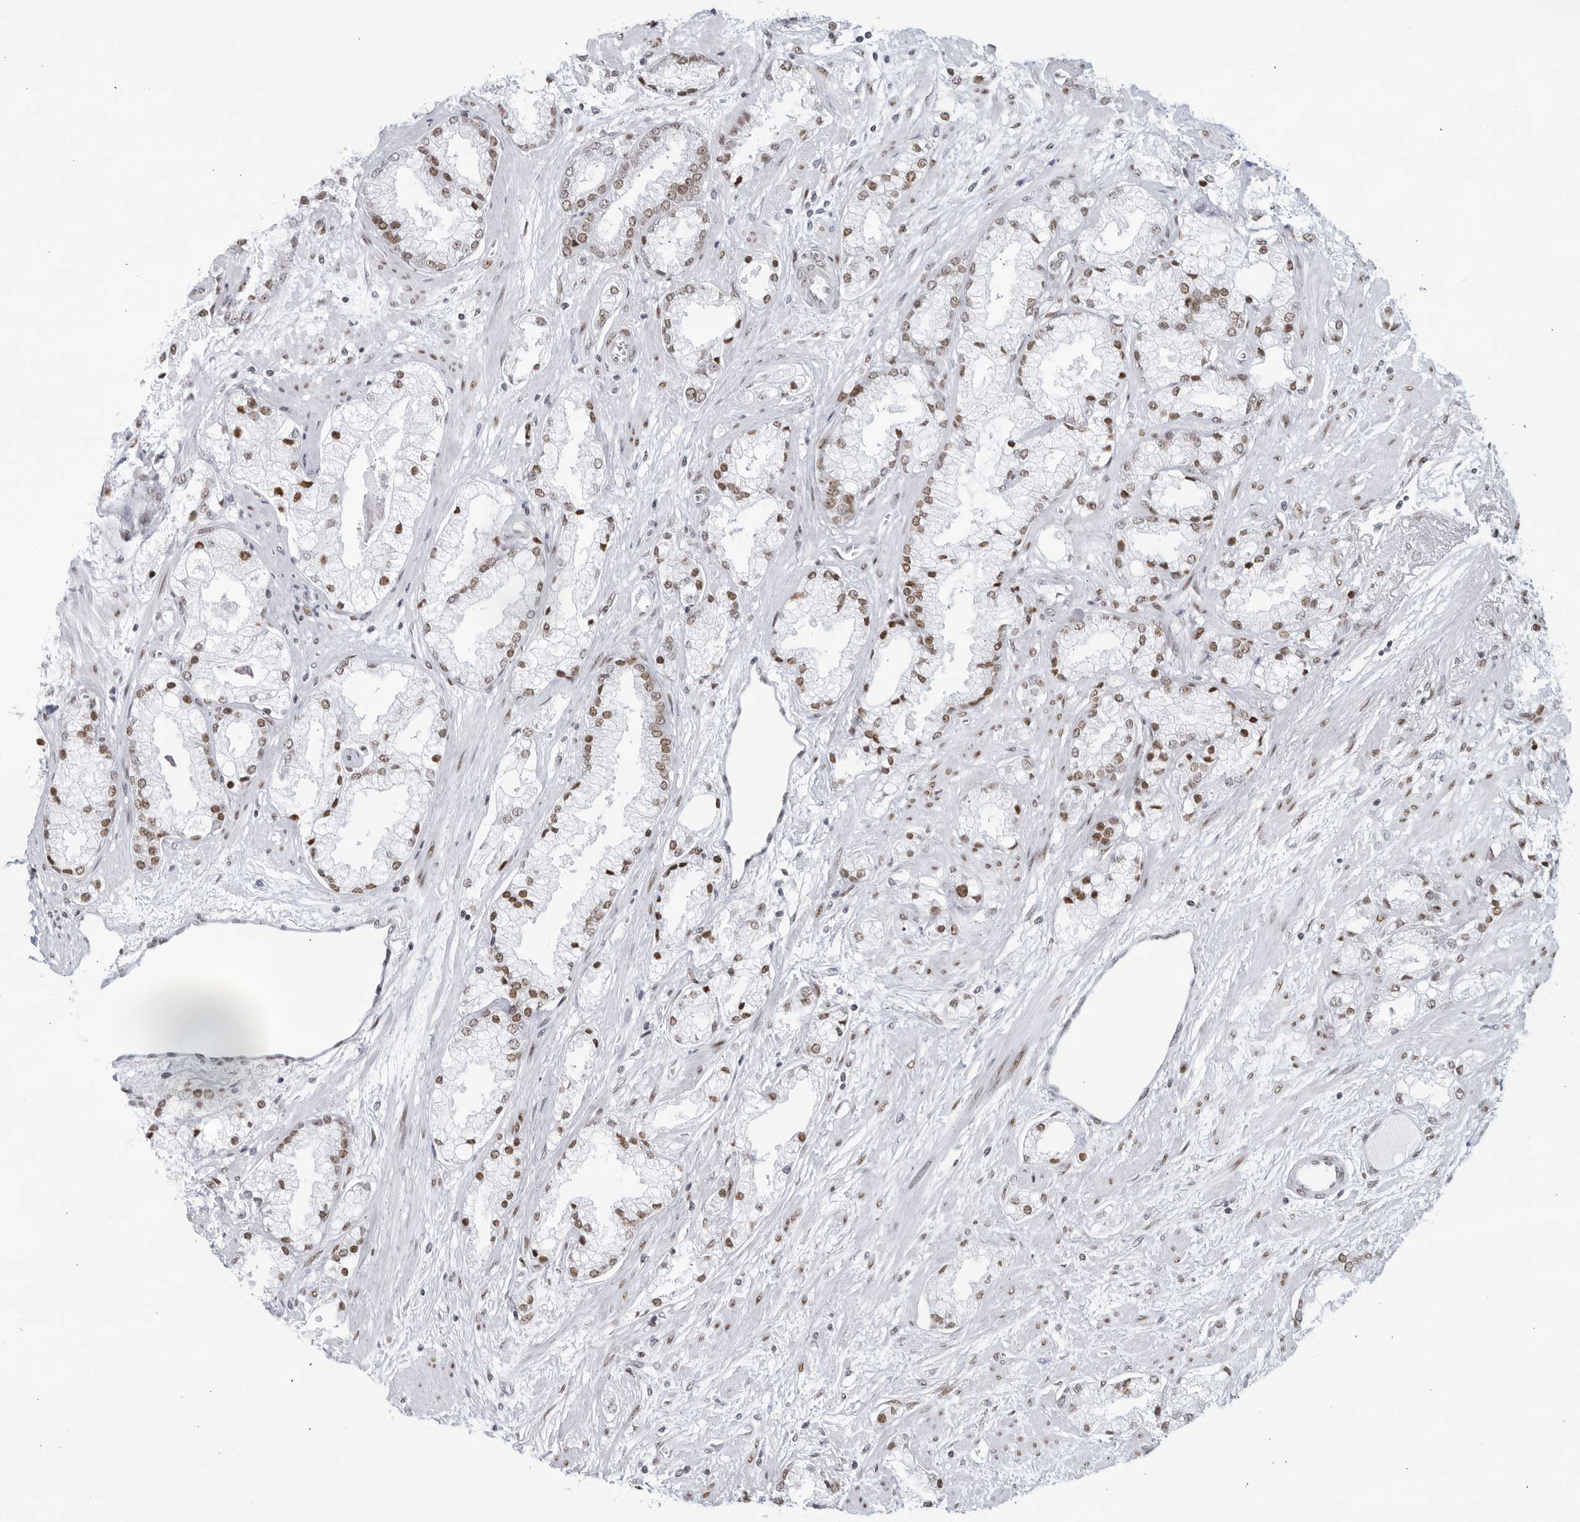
{"staining": {"intensity": "moderate", "quantity": ">75%", "location": "nuclear"}, "tissue": "prostate cancer", "cell_type": "Tumor cells", "image_type": "cancer", "snomed": [{"axis": "morphology", "description": "Adenocarcinoma, High grade"}, {"axis": "topography", "description": "Prostate"}], "caption": "Human prostate adenocarcinoma (high-grade) stained for a protein (brown) displays moderate nuclear positive positivity in about >75% of tumor cells.", "gene": "HP1BP3", "patient": {"sex": "male", "age": 50}}